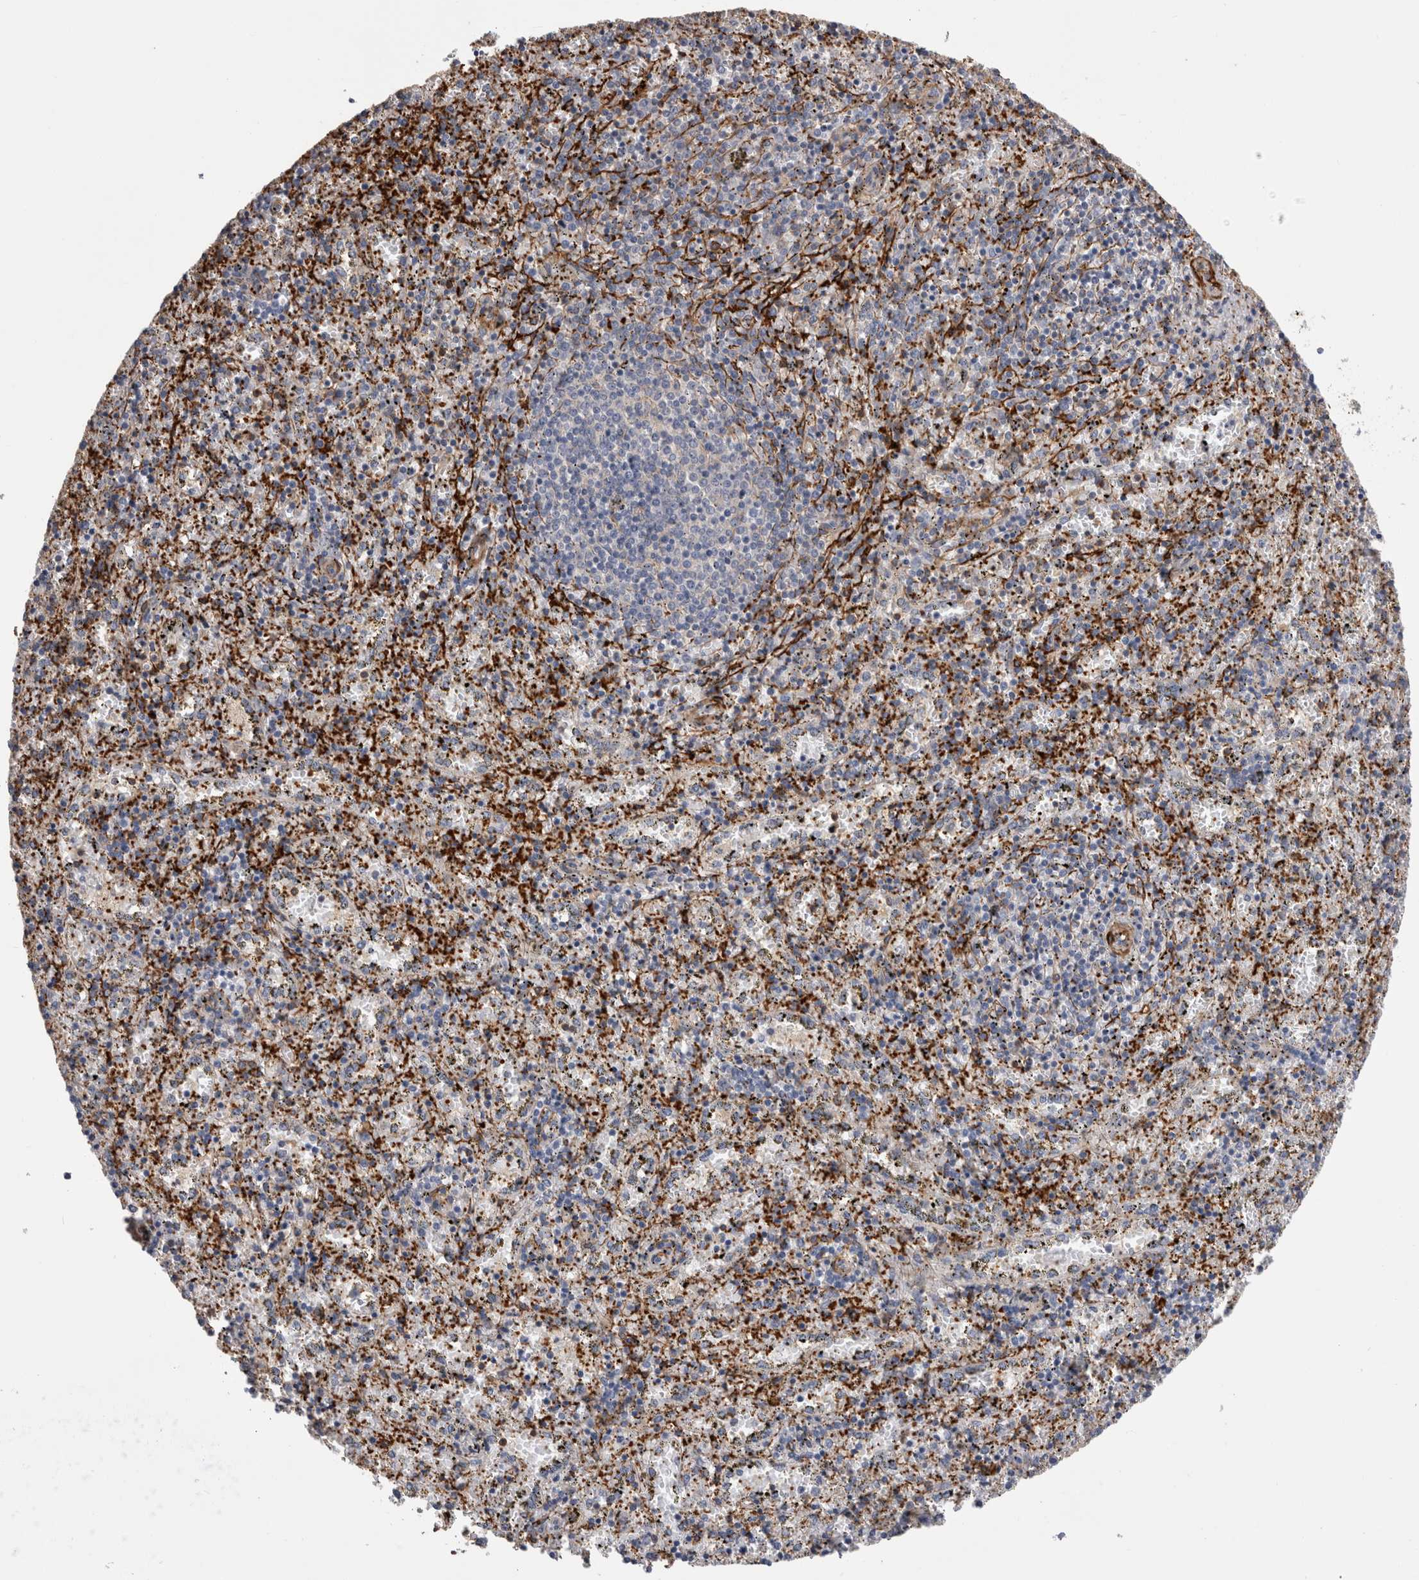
{"staining": {"intensity": "moderate", "quantity": "25%-75%", "location": "cytoplasmic/membranous"}, "tissue": "spleen", "cell_type": "Cells in red pulp", "image_type": "normal", "snomed": [{"axis": "morphology", "description": "Normal tissue, NOS"}, {"axis": "topography", "description": "Spleen"}], "caption": "Immunohistochemistry (IHC) photomicrograph of benign human spleen stained for a protein (brown), which shows medium levels of moderate cytoplasmic/membranous positivity in approximately 25%-75% of cells in red pulp.", "gene": "EPRS1", "patient": {"sex": "male", "age": 11}}